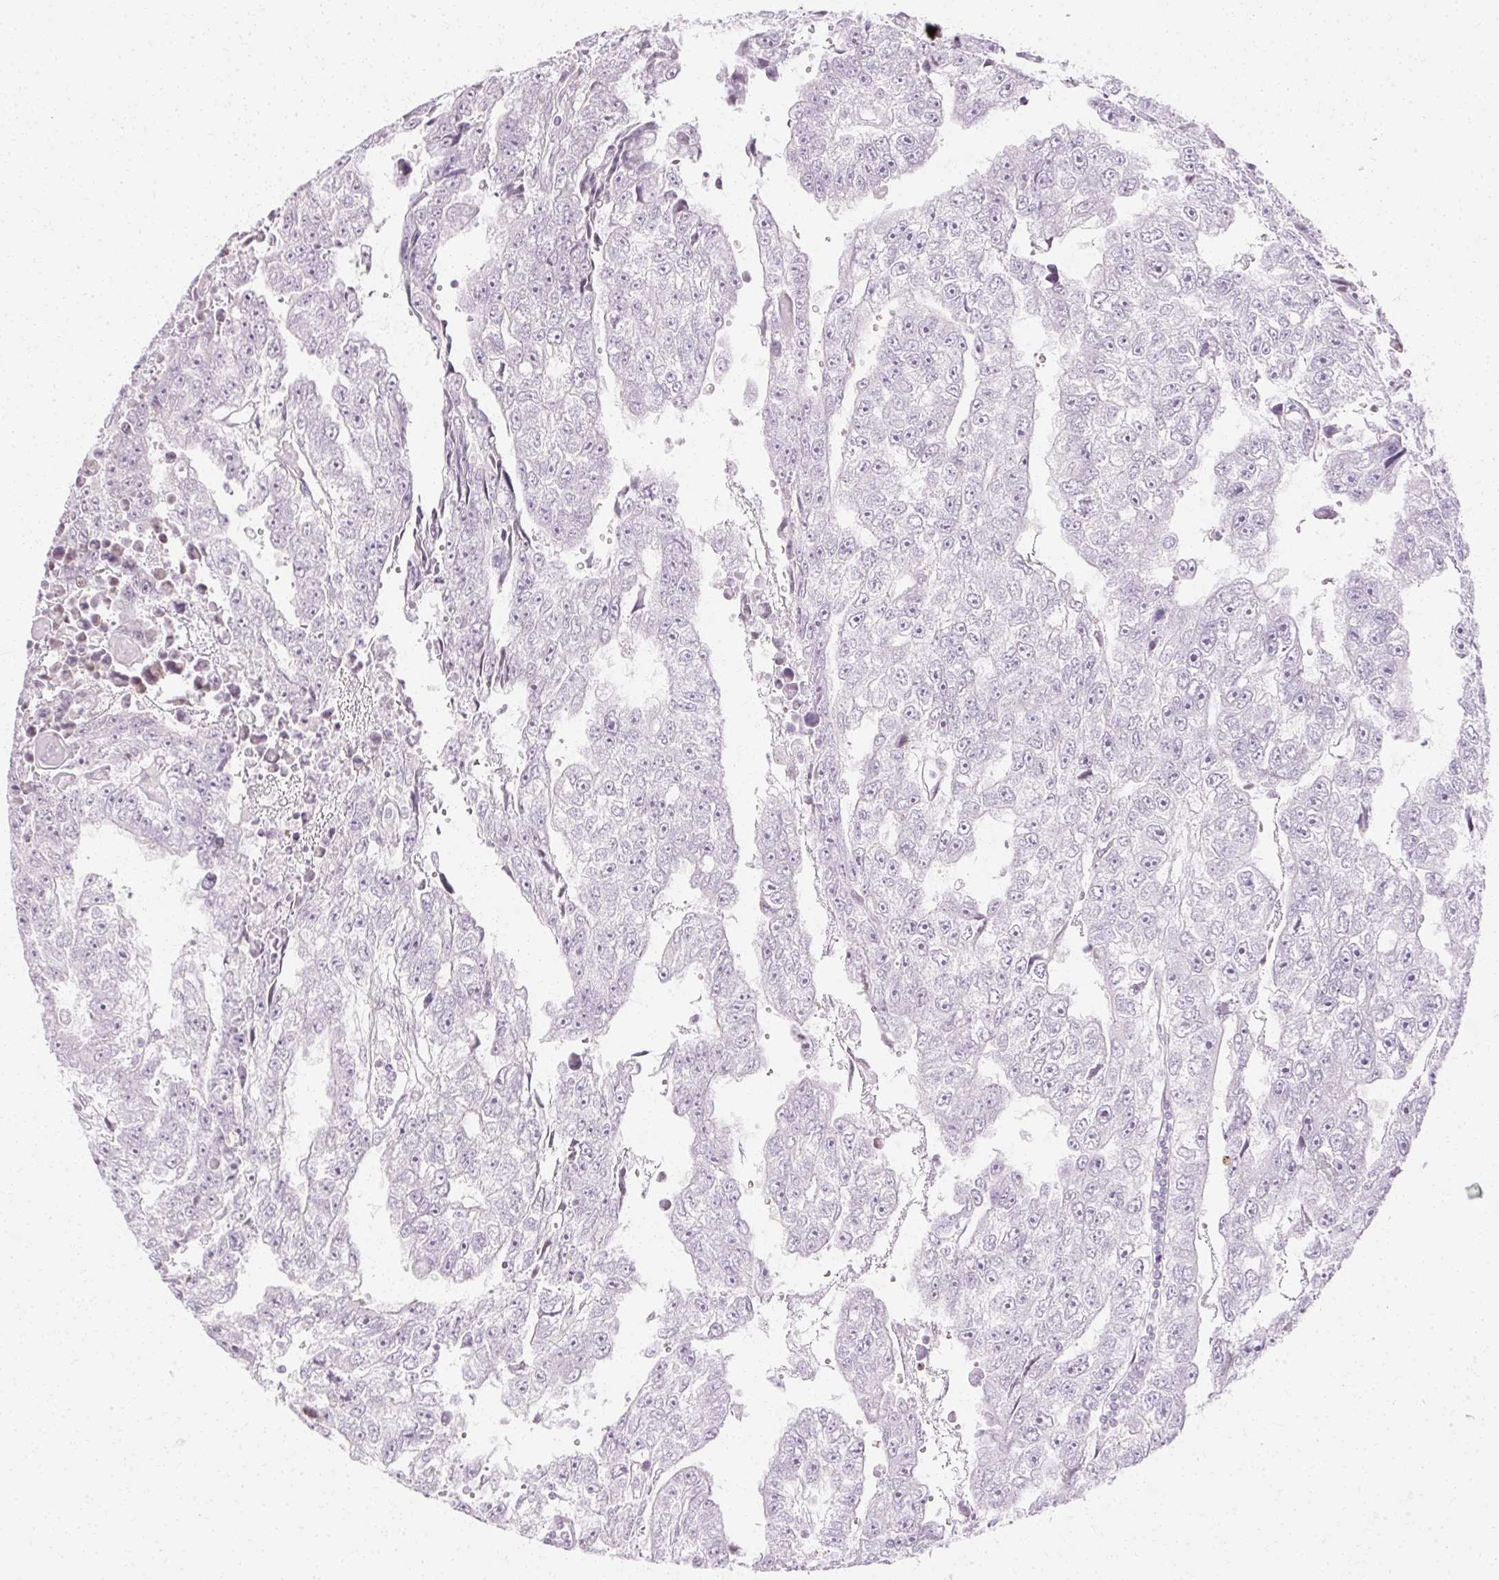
{"staining": {"intensity": "negative", "quantity": "none", "location": "none"}, "tissue": "testis cancer", "cell_type": "Tumor cells", "image_type": "cancer", "snomed": [{"axis": "morphology", "description": "Carcinoma, Embryonal, NOS"}, {"axis": "topography", "description": "Testis"}], "caption": "Immunohistochemistry (IHC) of testis cancer (embryonal carcinoma) shows no staining in tumor cells. (Brightfield microscopy of DAB immunohistochemistry at high magnification).", "gene": "C3orf49", "patient": {"sex": "male", "age": 20}}